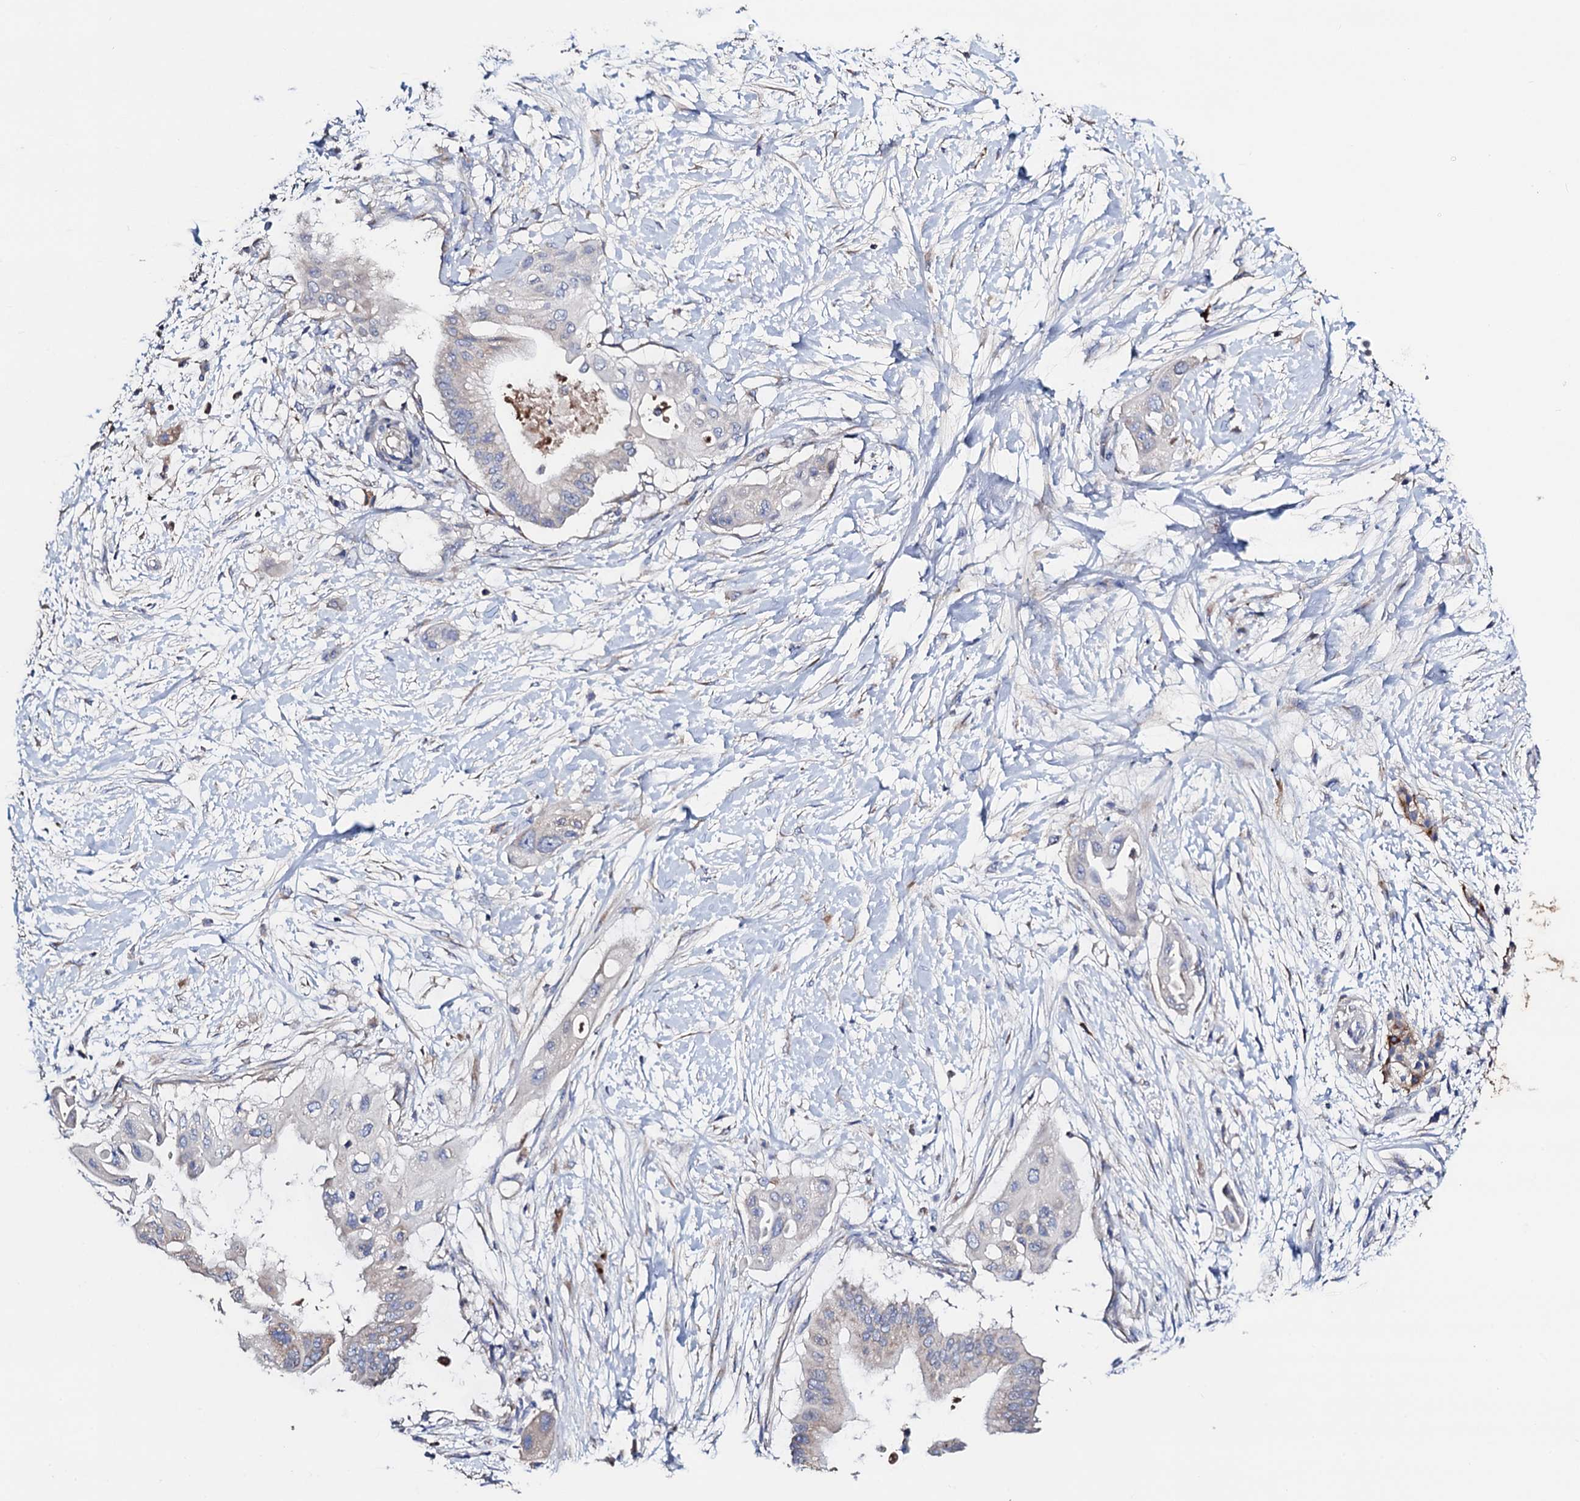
{"staining": {"intensity": "negative", "quantity": "none", "location": "none"}, "tissue": "pancreatic cancer", "cell_type": "Tumor cells", "image_type": "cancer", "snomed": [{"axis": "morphology", "description": "Adenocarcinoma, NOS"}, {"axis": "topography", "description": "Pancreas"}], "caption": "IHC image of pancreatic cancer stained for a protein (brown), which reveals no positivity in tumor cells. Brightfield microscopy of immunohistochemistry (IHC) stained with DAB (3,3'-diaminobenzidine) (brown) and hematoxylin (blue), captured at high magnification.", "gene": "FREM3", "patient": {"sex": "male", "age": 68}}